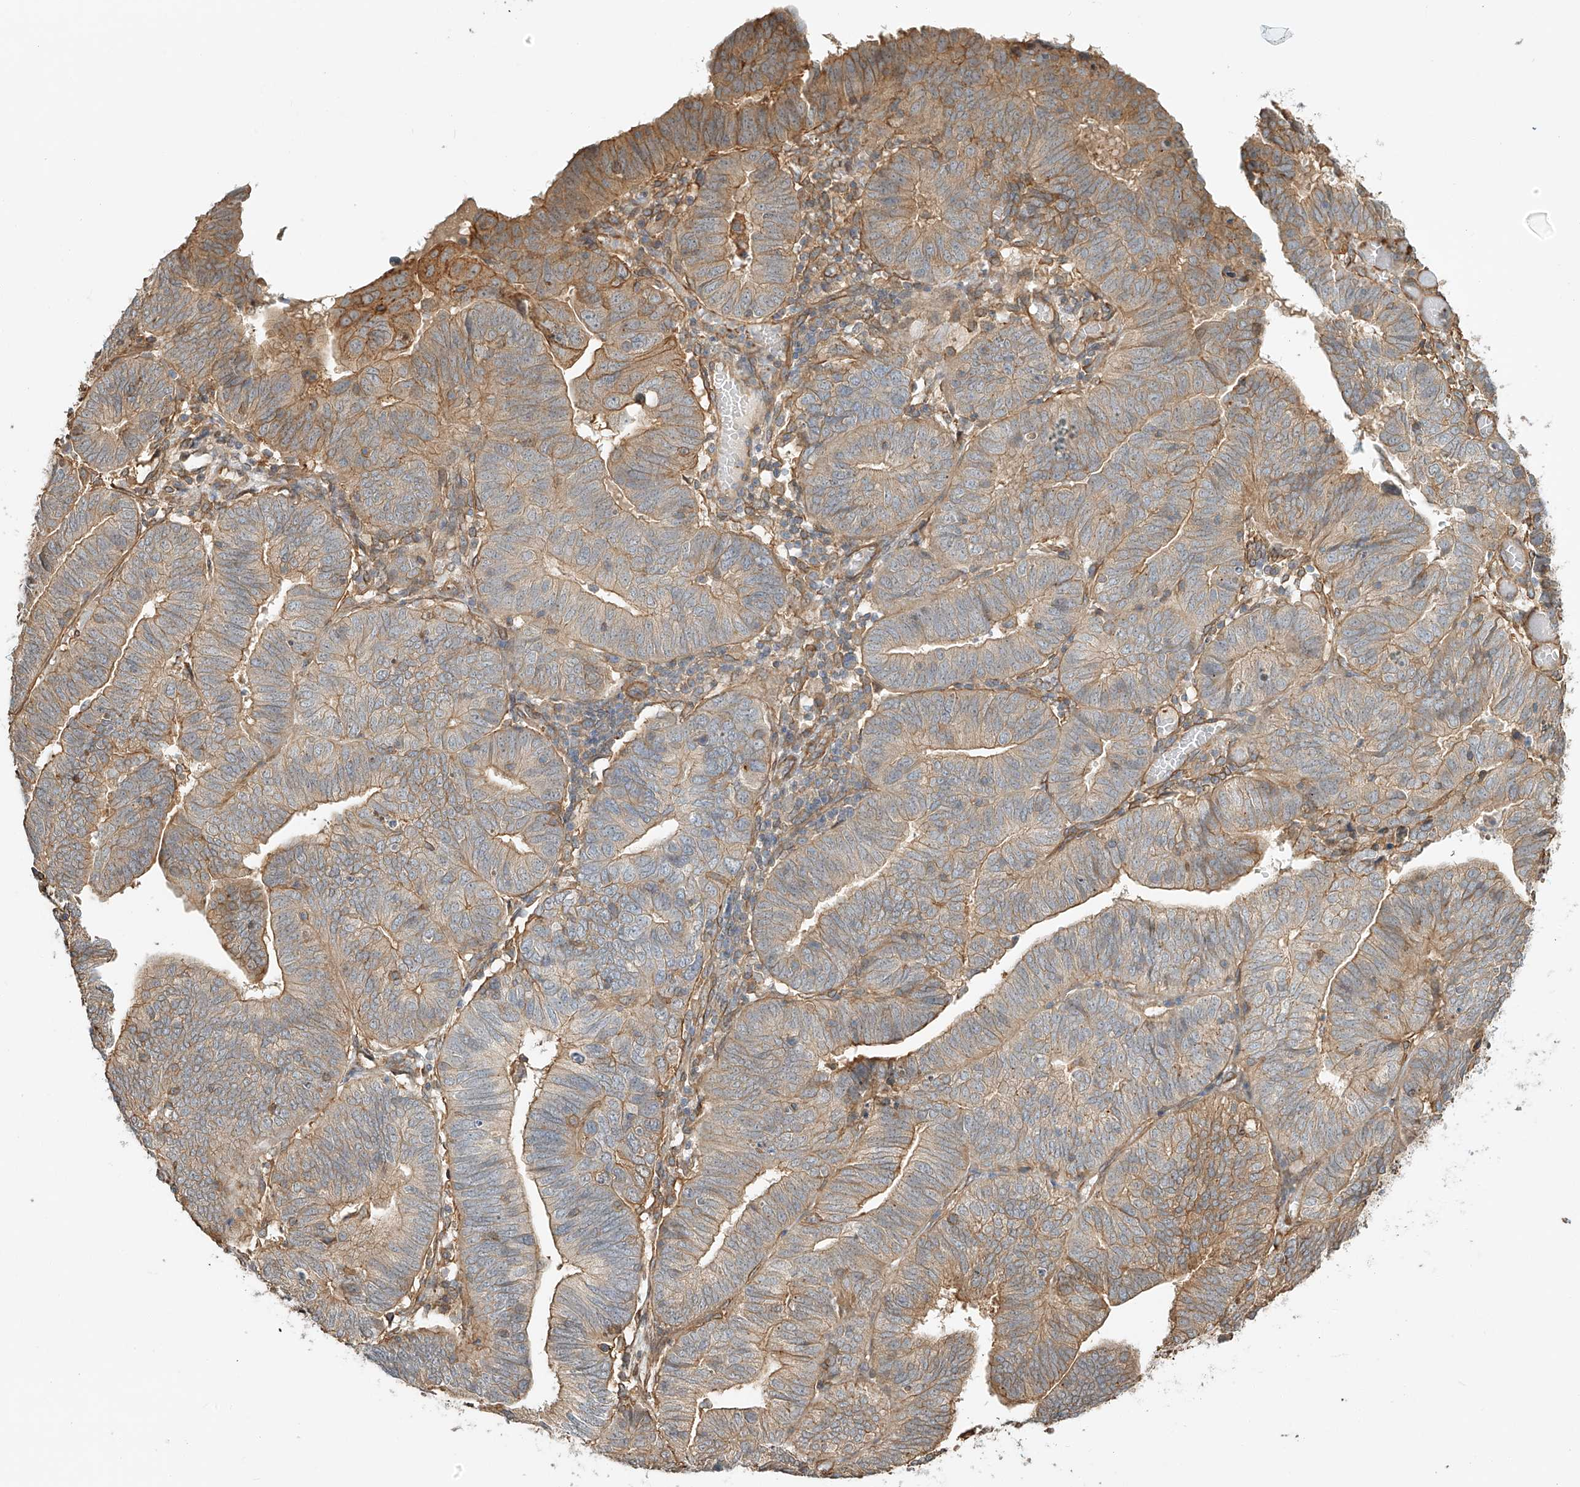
{"staining": {"intensity": "moderate", "quantity": ">75%", "location": "cytoplasmic/membranous"}, "tissue": "endometrial cancer", "cell_type": "Tumor cells", "image_type": "cancer", "snomed": [{"axis": "morphology", "description": "Adenocarcinoma, NOS"}, {"axis": "topography", "description": "Uterus"}], "caption": "Endometrial cancer (adenocarcinoma) tissue shows moderate cytoplasmic/membranous staining in approximately >75% of tumor cells The staining was performed using DAB, with brown indicating positive protein expression. Nuclei are stained blue with hematoxylin.", "gene": "CSMD3", "patient": {"sex": "female", "age": 77}}